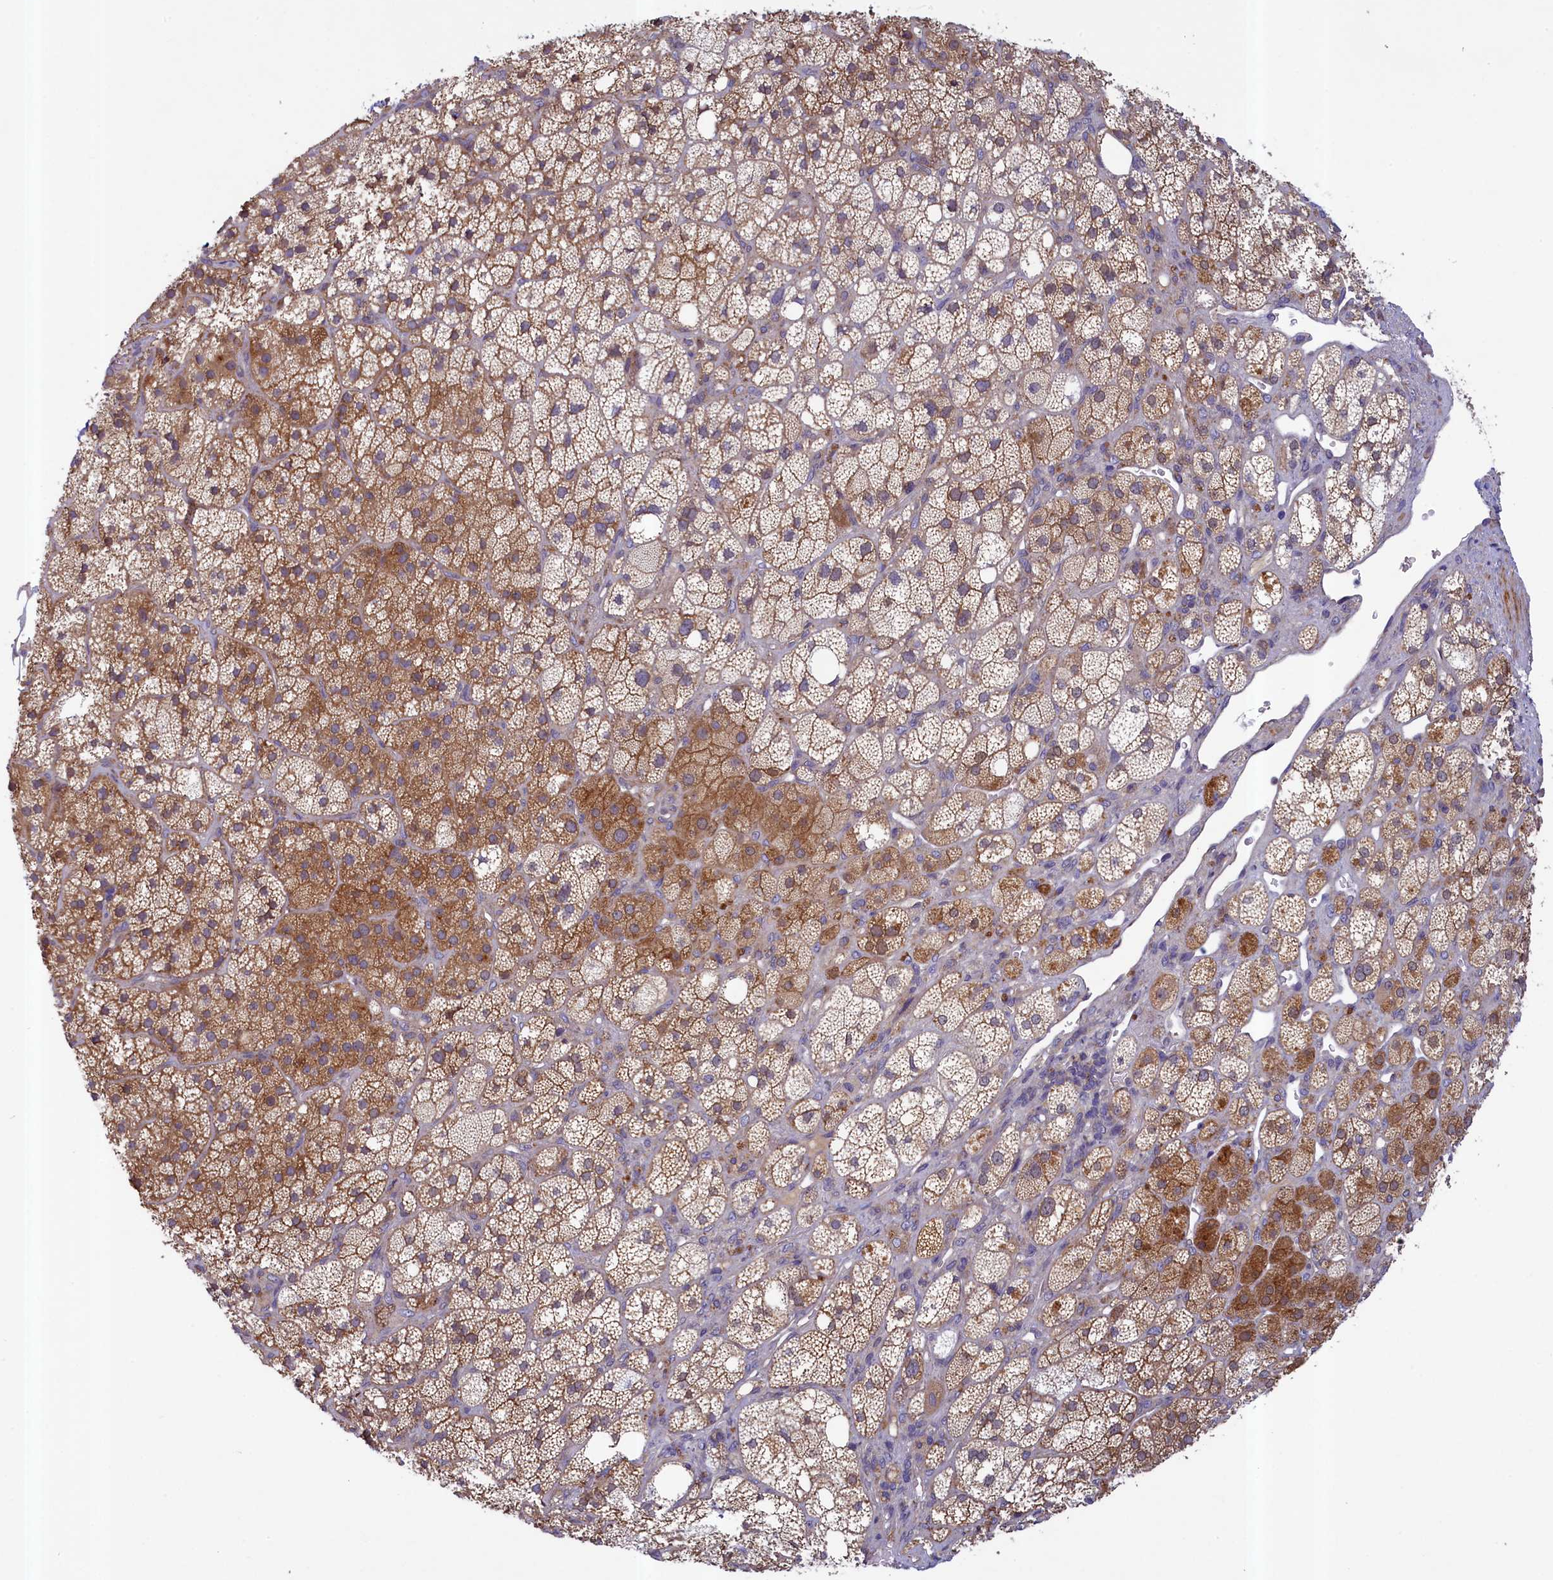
{"staining": {"intensity": "moderate", "quantity": ">75%", "location": "cytoplasmic/membranous"}, "tissue": "adrenal gland", "cell_type": "Glandular cells", "image_type": "normal", "snomed": [{"axis": "morphology", "description": "Normal tissue, NOS"}, {"axis": "topography", "description": "Adrenal gland"}], "caption": "IHC photomicrograph of unremarkable human adrenal gland stained for a protein (brown), which shows medium levels of moderate cytoplasmic/membranous positivity in approximately >75% of glandular cells.", "gene": "NUBP1", "patient": {"sex": "male", "age": 61}}